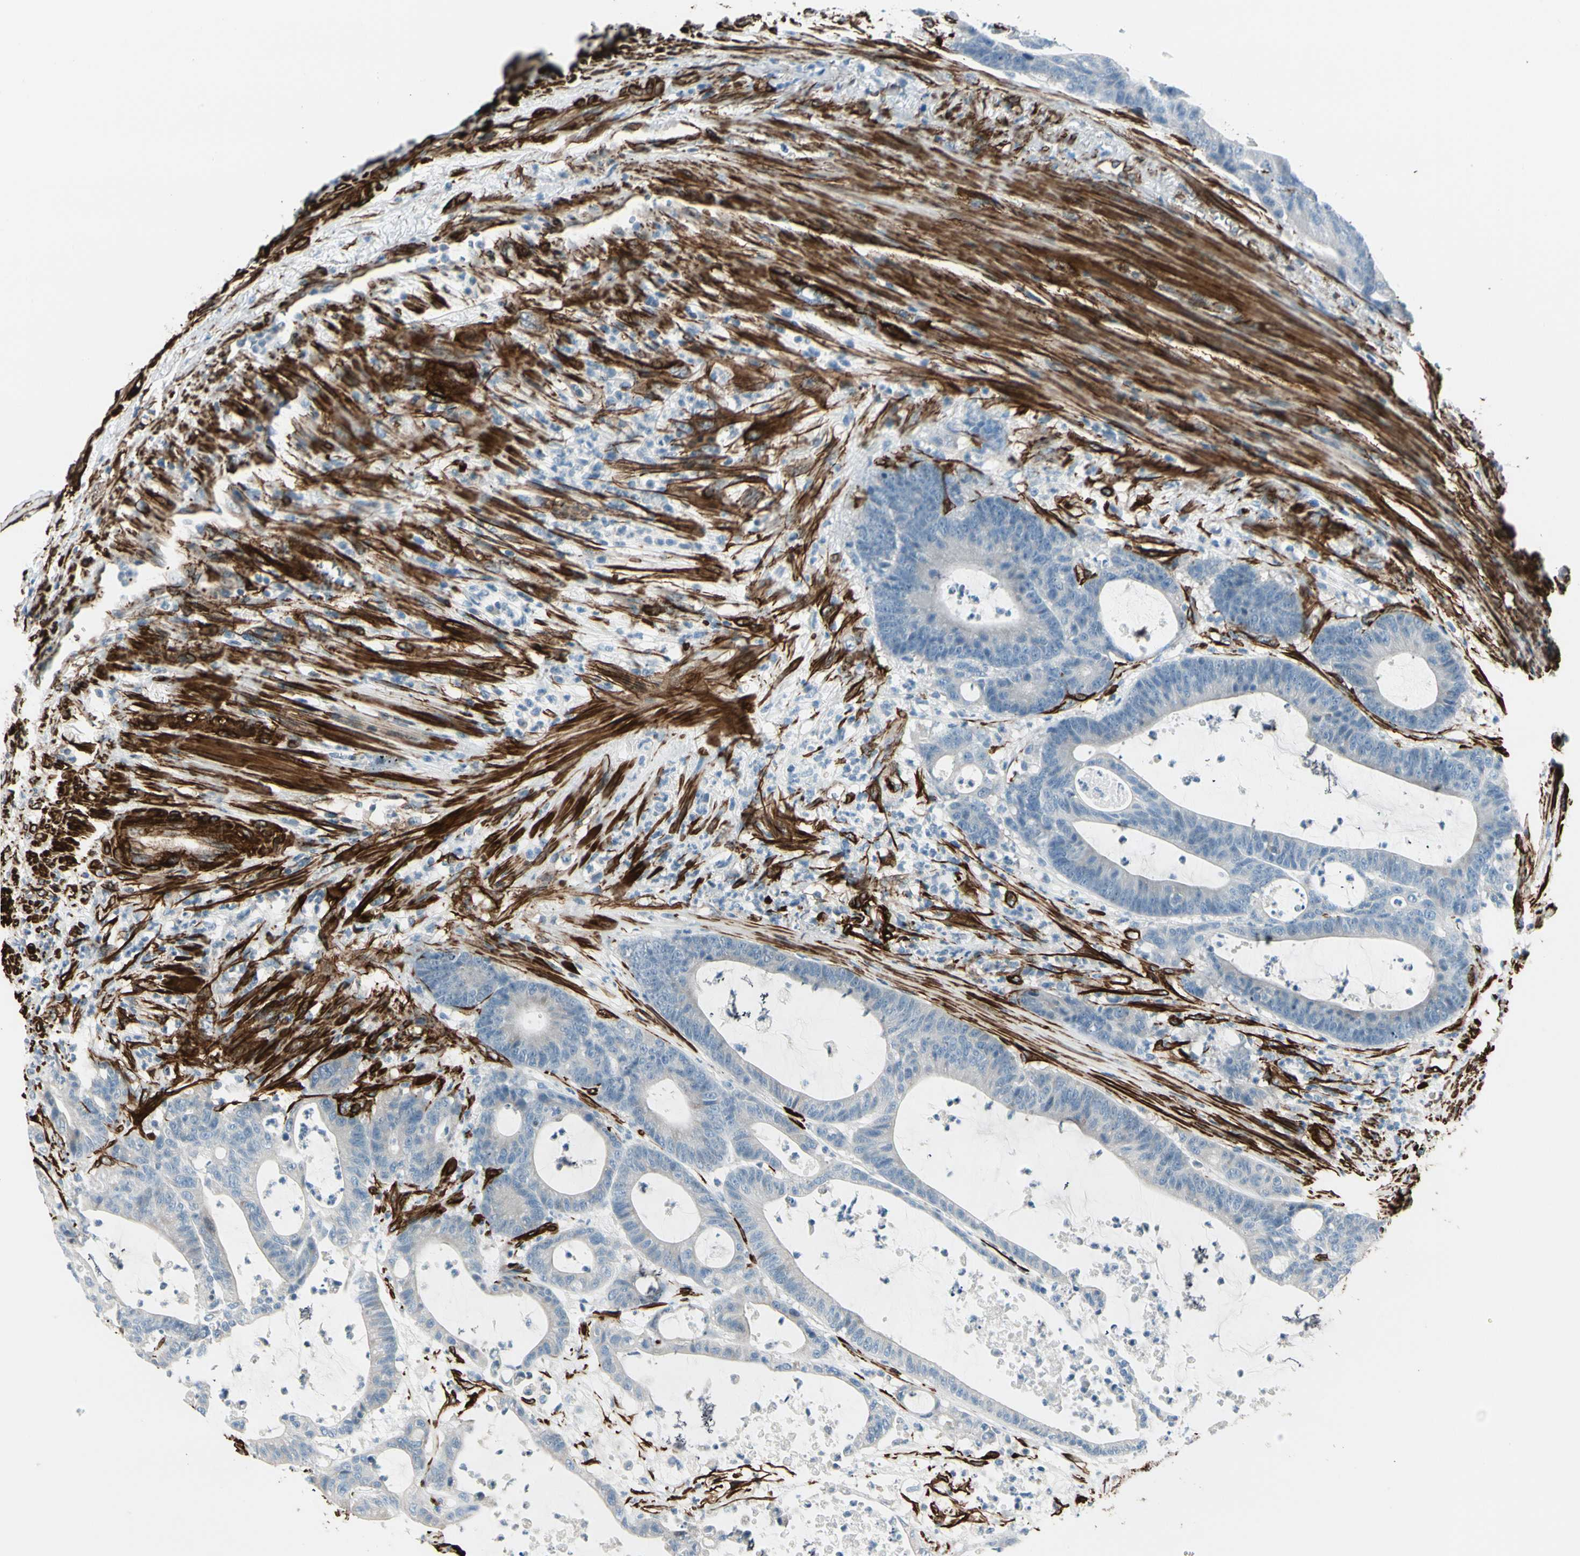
{"staining": {"intensity": "negative", "quantity": "none", "location": "none"}, "tissue": "colorectal cancer", "cell_type": "Tumor cells", "image_type": "cancer", "snomed": [{"axis": "morphology", "description": "Adenocarcinoma, NOS"}, {"axis": "topography", "description": "Colon"}], "caption": "This is an immunohistochemistry (IHC) histopathology image of colorectal cancer (adenocarcinoma). There is no positivity in tumor cells.", "gene": "CALD1", "patient": {"sex": "female", "age": 84}}